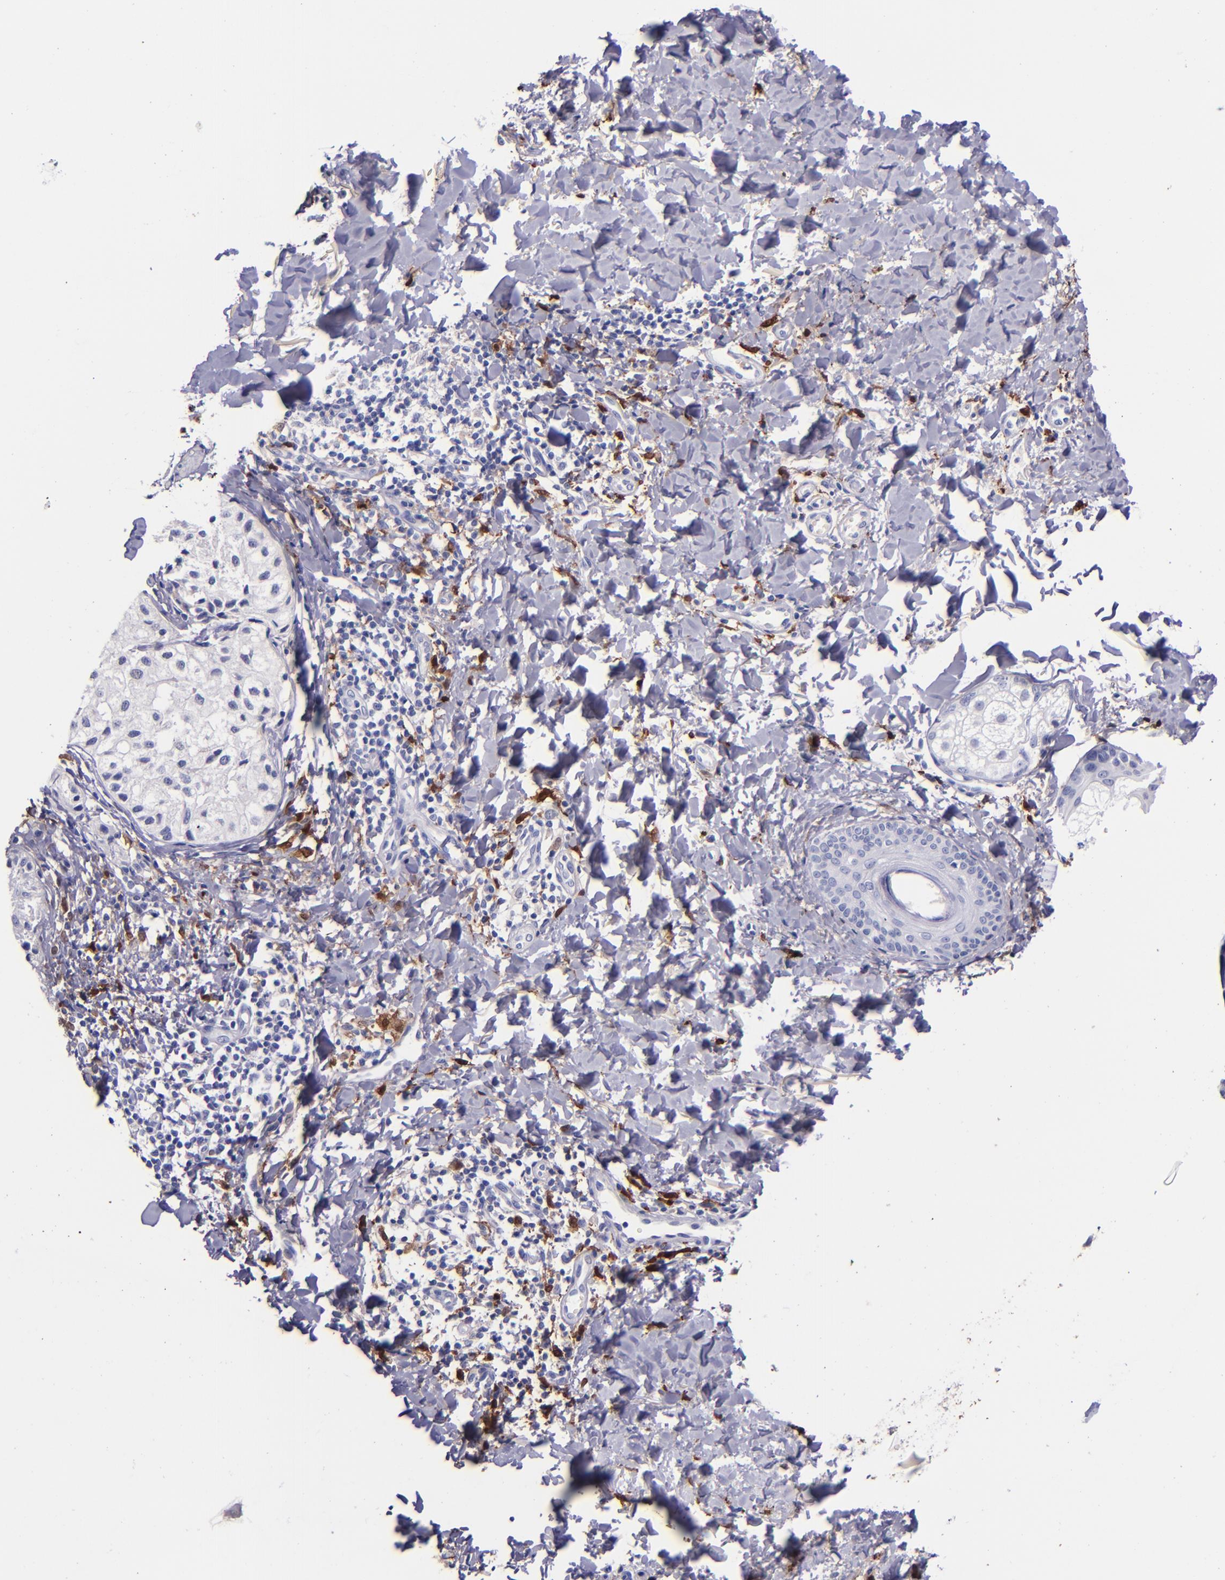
{"staining": {"intensity": "negative", "quantity": "none", "location": "none"}, "tissue": "melanoma", "cell_type": "Tumor cells", "image_type": "cancer", "snomed": [{"axis": "morphology", "description": "Malignant melanoma, NOS"}, {"axis": "topography", "description": "Skin"}], "caption": "IHC image of neoplastic tissue: malignant melanoma stained with DAB reveals no significant protein positivity in tumor cells.", "gene": "F13A1", "patient": {"sex": "male", "age": 23}}